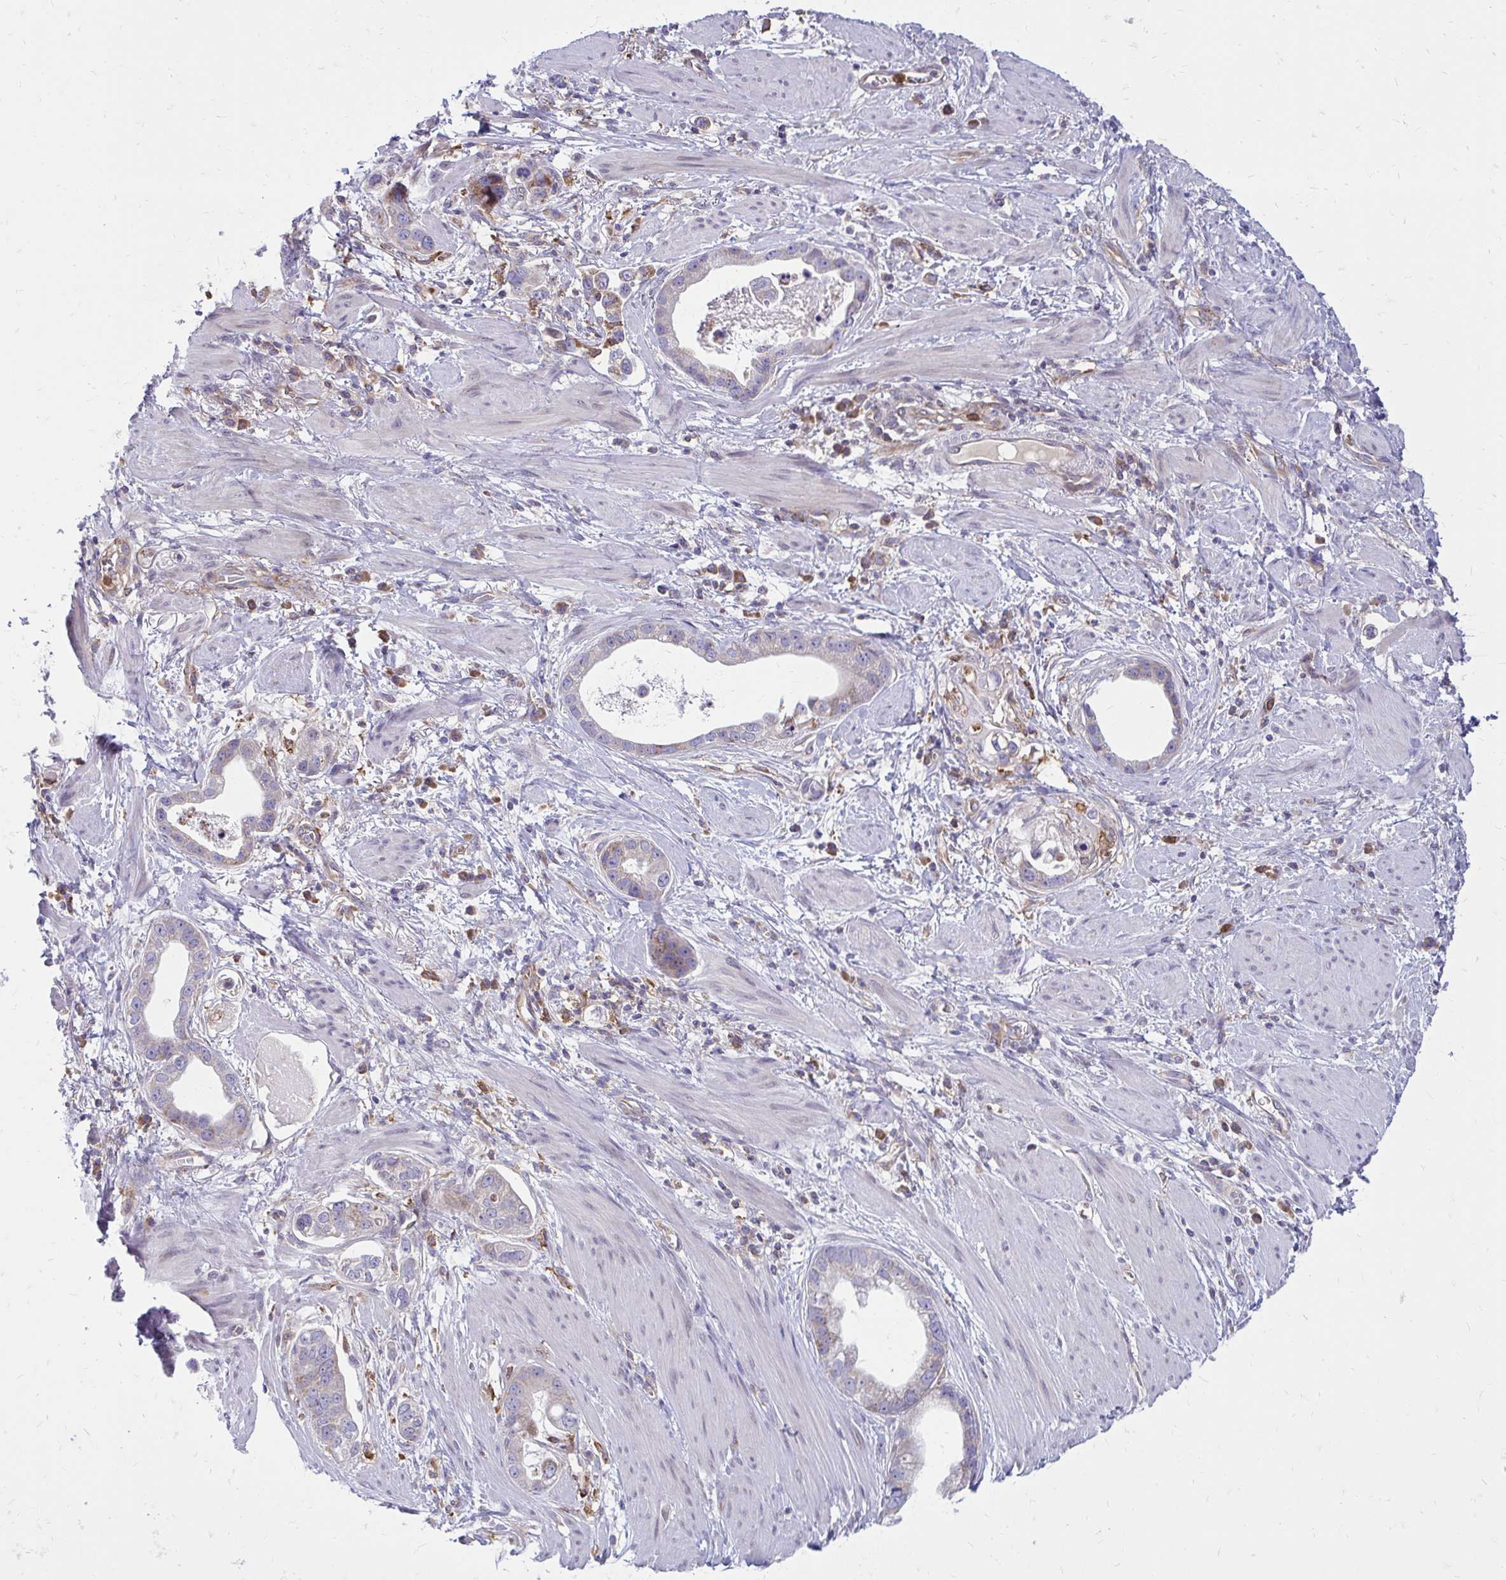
{"staining": {"intensity": "negative", "quantity": "none", "location": "none"}, "tissue": "stomach cancer", "cell_type": "Tumor cells", "image_type": "cancer", "snomed": [{"axis": "morphology", "description": "Adenocarcinoma, NOS"}, {"axis": "topography", "description": "Stomach, lower"}], "caption": "Tumor cells show no significant protein expression in stomach cancer (adenocarcinoma).", "gene": "ASAP1", "patient": {"sex": "female", "age": 93}}